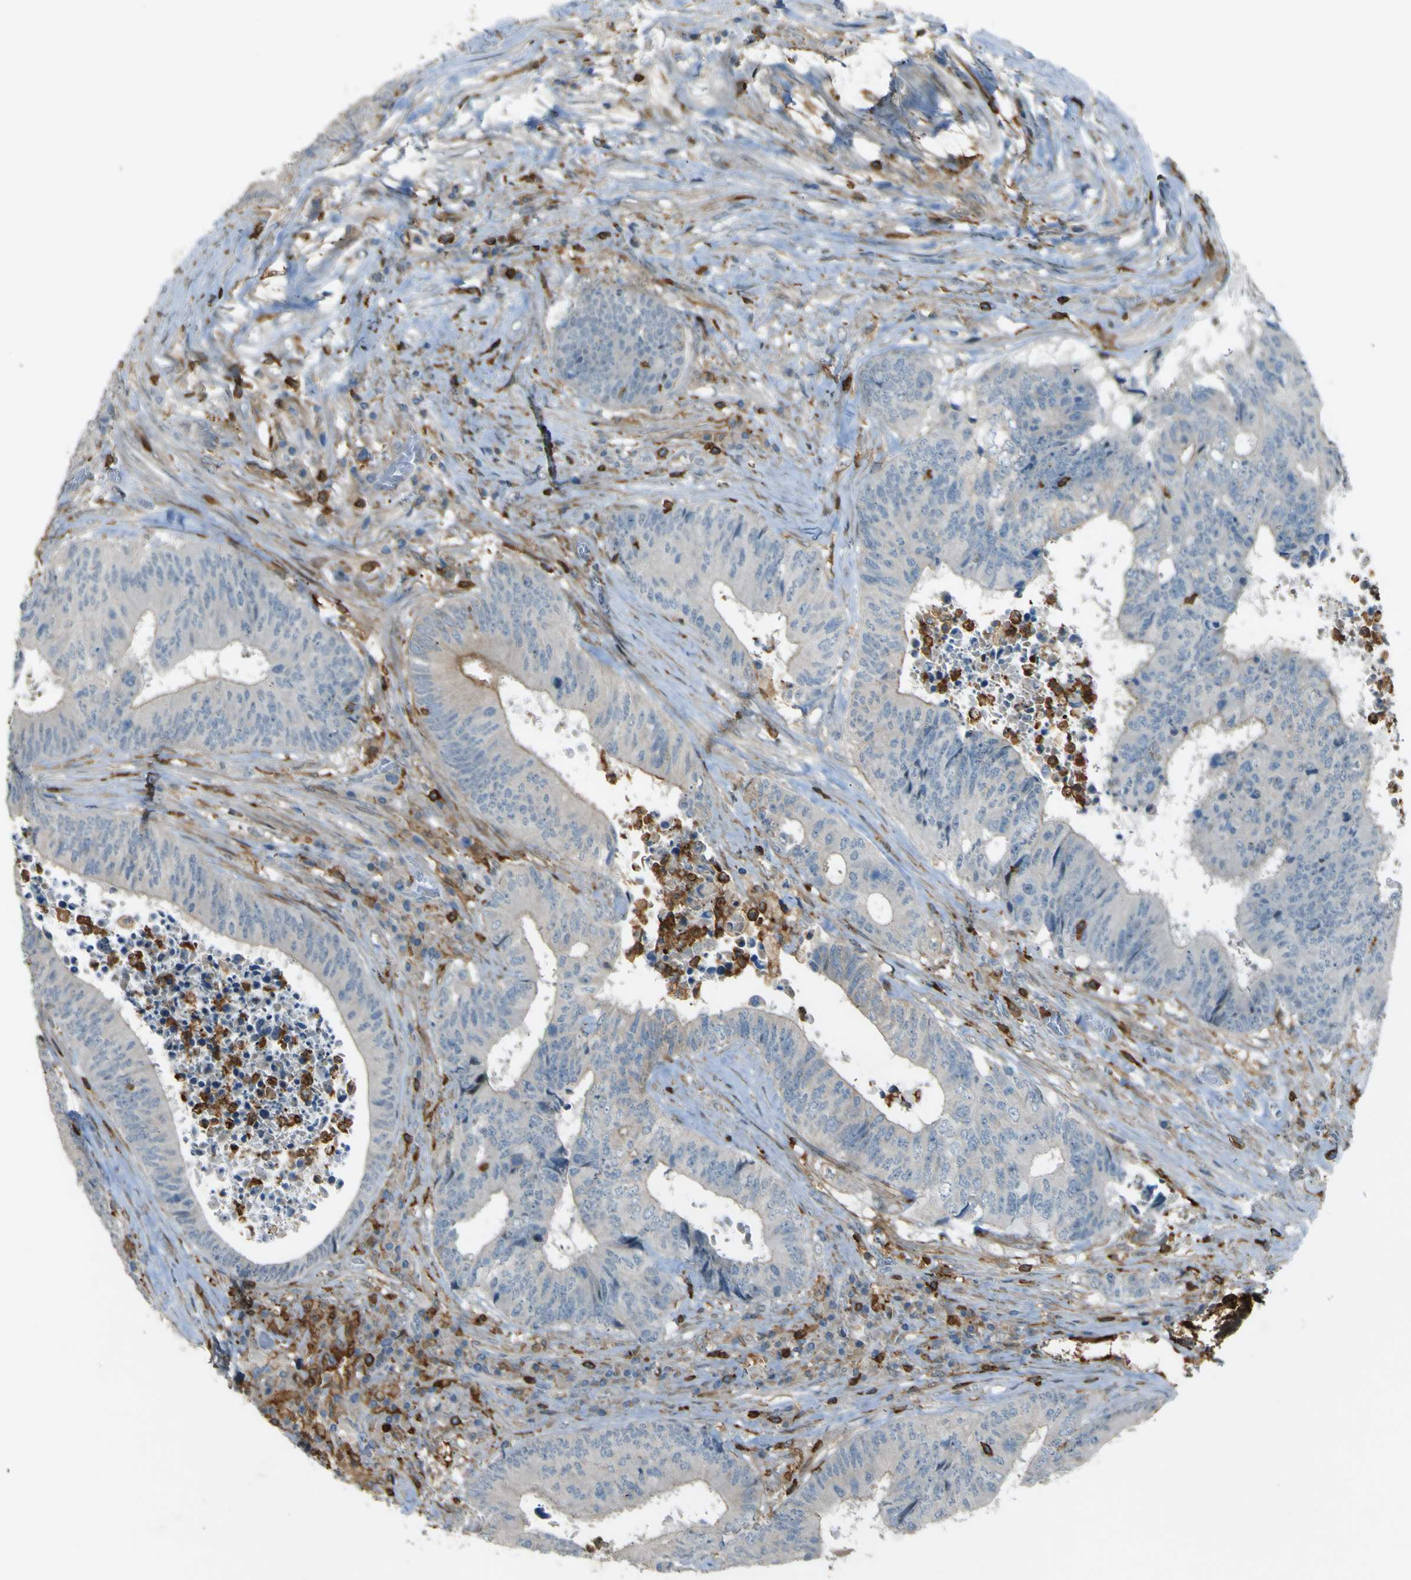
{"staining": {"intensity": "negative", "quantity": "none", "location": "none"}, "tissue": "colorectal cancer", "cell_type": "Tumor cells", "image_type": "cancer", "snomed": [{"axis": "morphology", "description": "Adenocarcinoma, NOS"}, {"axis": "topography", "description": "Rectum"}], "caption": "Tumor cells show no significant staining in adenocarcinoma (colorectal).", "gene": "PCDHB5", "patient": {"sex": "male", "age": 72}}